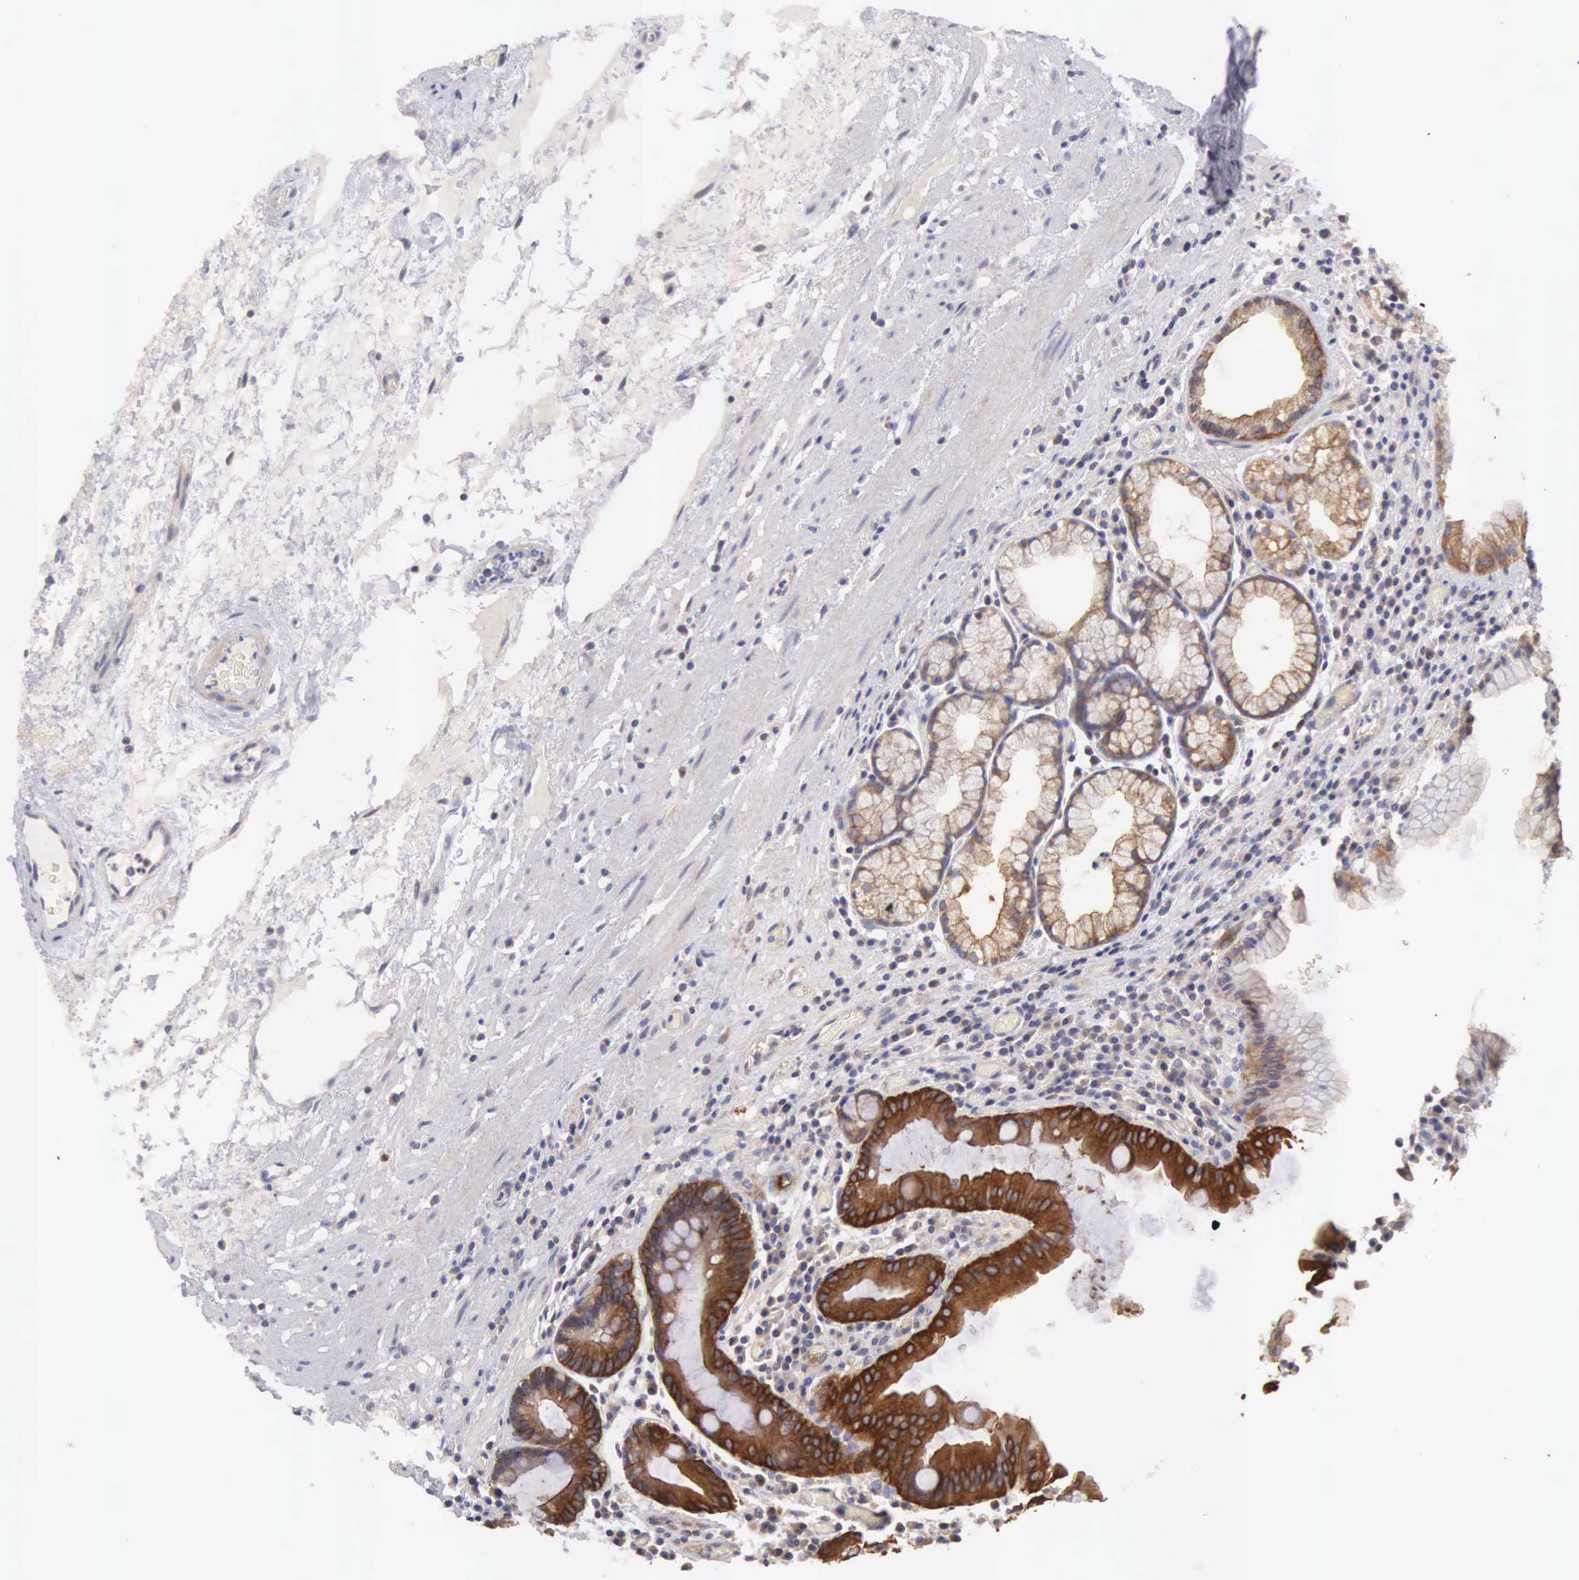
{"staining": {"intensity": "strong", "quantity": ">75%", "location": "cytoplasmic/membranous"}, "tissue": "stomach", "cell_type": "Glandular cells", "image_type": "normal", "snomed": [{"axis": "morphology", "description": "Normal tissue, NOS"}, {"axis": "topography", "description": "Stomach, lower"}, {"axis": "topography", "description": "Duodenum"}], "caption": "Glandular cells display strong cytoplasmic/membranous expression in about >75% of cells in normal stomach.", "gene": "TXLNG", "patient": {"sex": "male", "age": 84}}